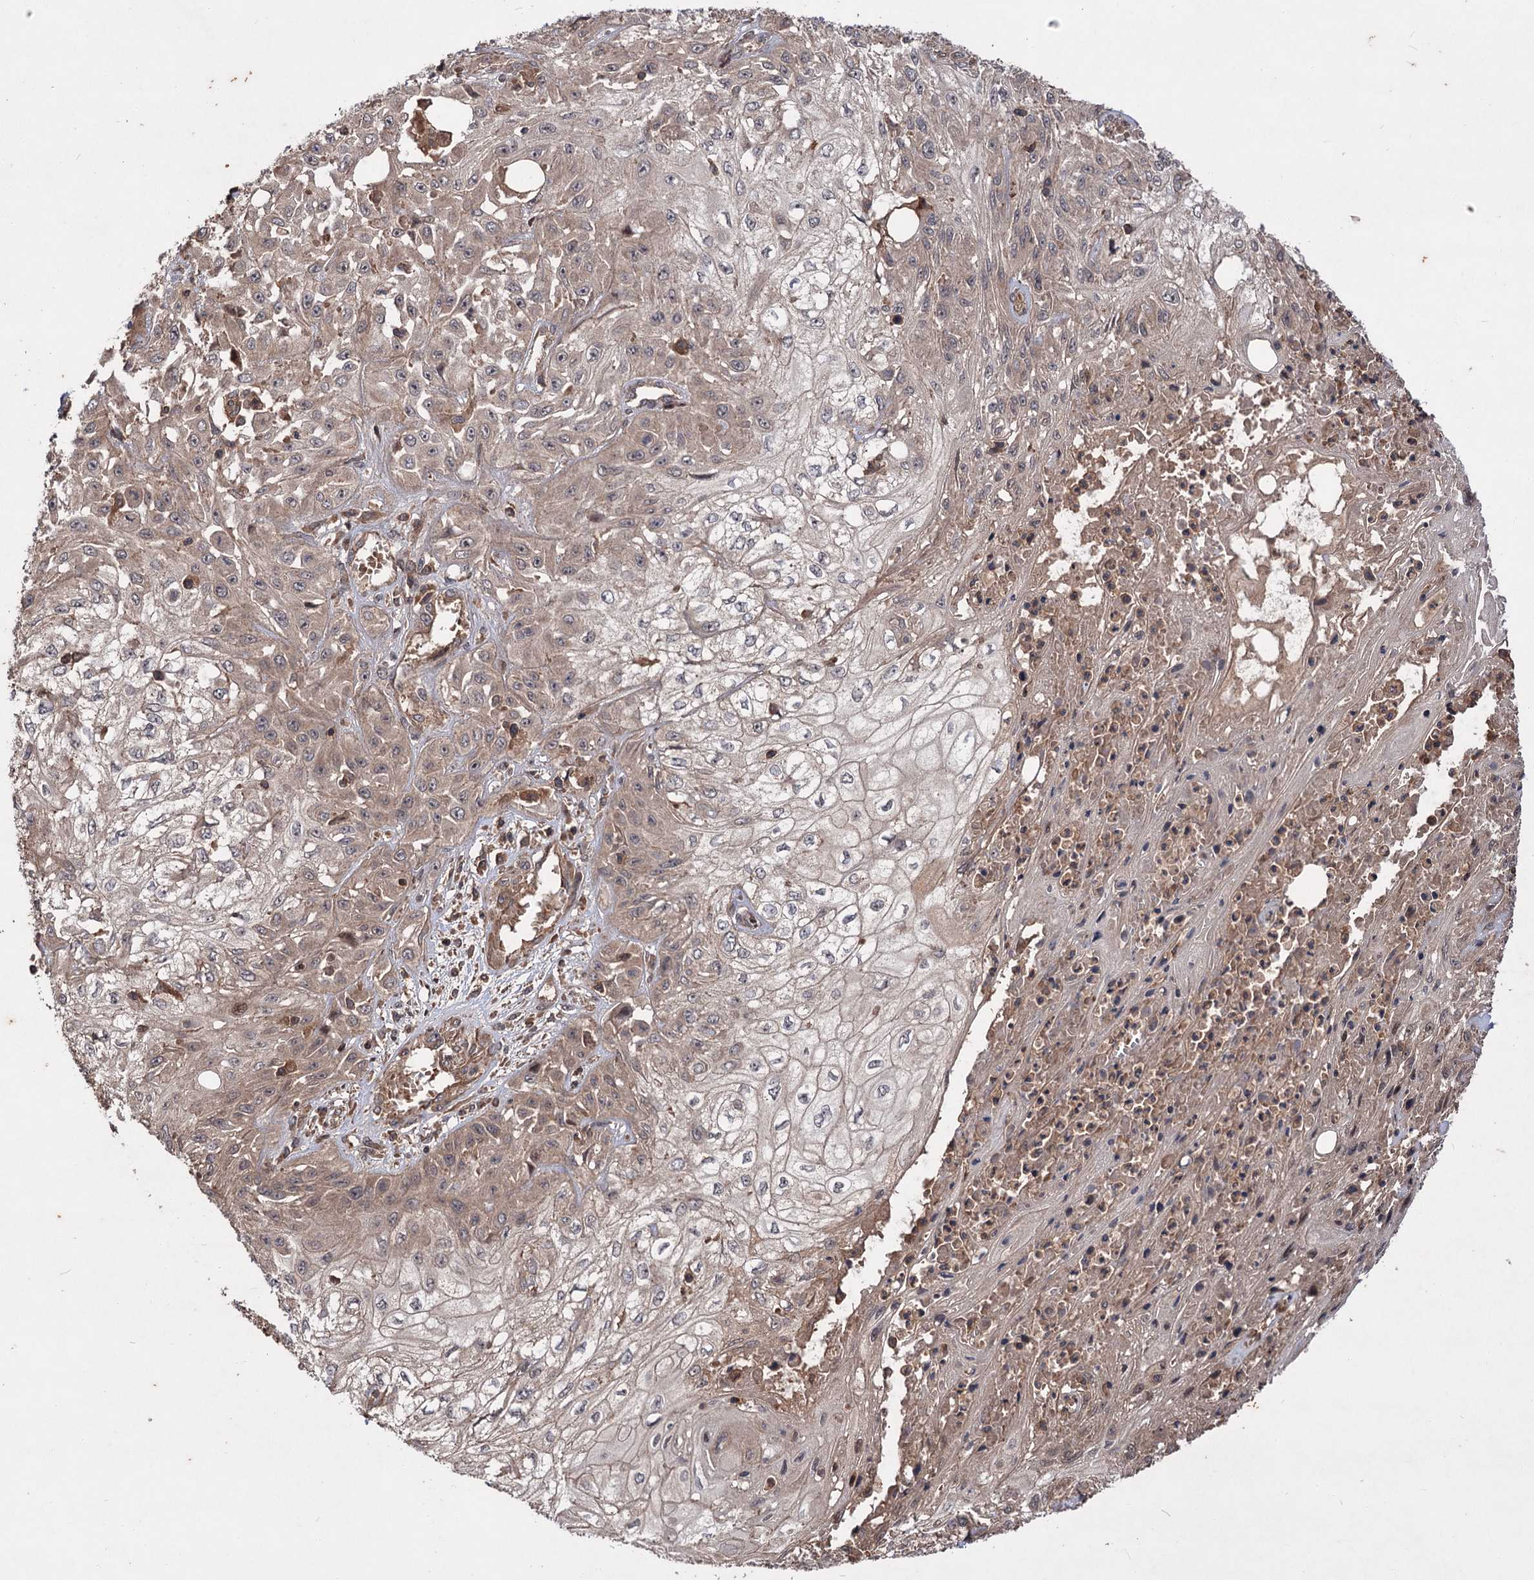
{"staining": {"intensity": "weak", "quantity": ">75%", "location": "cytoplasmic/membranous"}, "tissue": "skin cancer", "cell_type": "Tumor cells", "image_type": "cancer", "snomed": [{"axis": "morphology", "description": "Squamous cell carcinoma, NOS"}, {"axis": "morphology", "description": "Squamous cell carcinoma, metastatic, NOS"}, {"axis": "topography", "description": "Skin"}, {"axis": "topography", "description": "Lymph node"}], "caption": "Protein analysis of metastatic squamous cell carcinoma (skin) tissue shows weak cytoplasmic/membranous positivity in about >75% of tumor cells.", "gene": "ADK", "patient": {"sex": "male", "age": 75}}